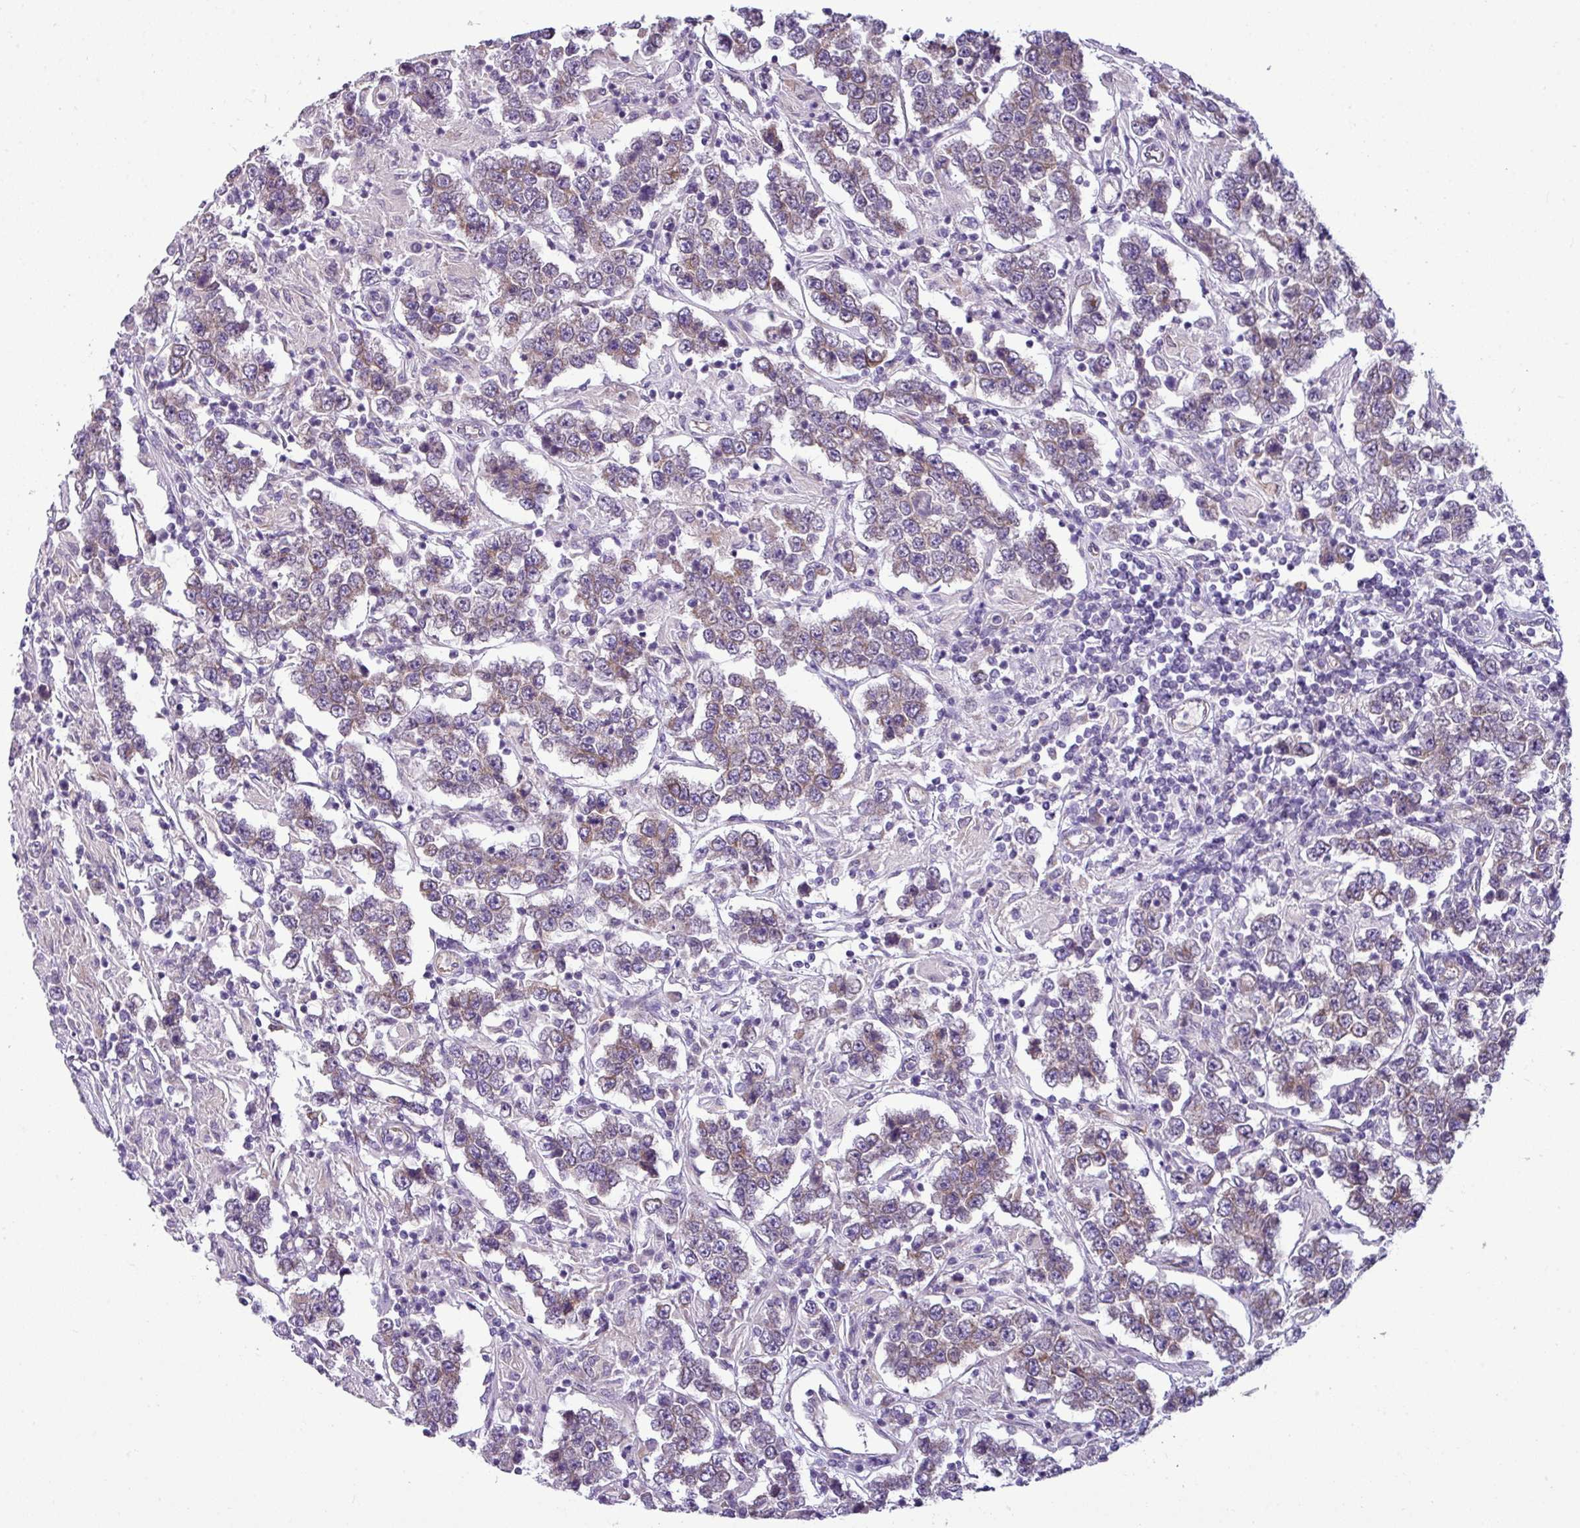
{"staining": {"intensity": "weak", "quantity": "25%-75%", "location": "cytoplasmic/membranous"}, "tissue": "testis cancer", "cell_type": "Tumor cells", "image_type": "cancer", "snomed": [{"axis": "morphology", "description": "Normal tissue, NOS"}, {"axis": "morphology", "description": "Urothelial carcinoma, High grade"}, {"axis": "morphology", "description": "Seminoma, NOS"}, {"axis": "morphology", "description": "Carcinoma, Embryonal, NOS"}, {"axis": "topography", "description": "Urinary bladder"}, {"axis": "topography", "description": "Testis"}], "caption": "Protein staining shows weak cytoplasmic/membranous staining in approximately 25%-75% of tumor cells in testis embryonal carcinoma. (Brightfield microscopy of DAB IHC at high magnification).", "gene": "TOR1AIP2", "patient": {"sex": "male", "age": 41}}